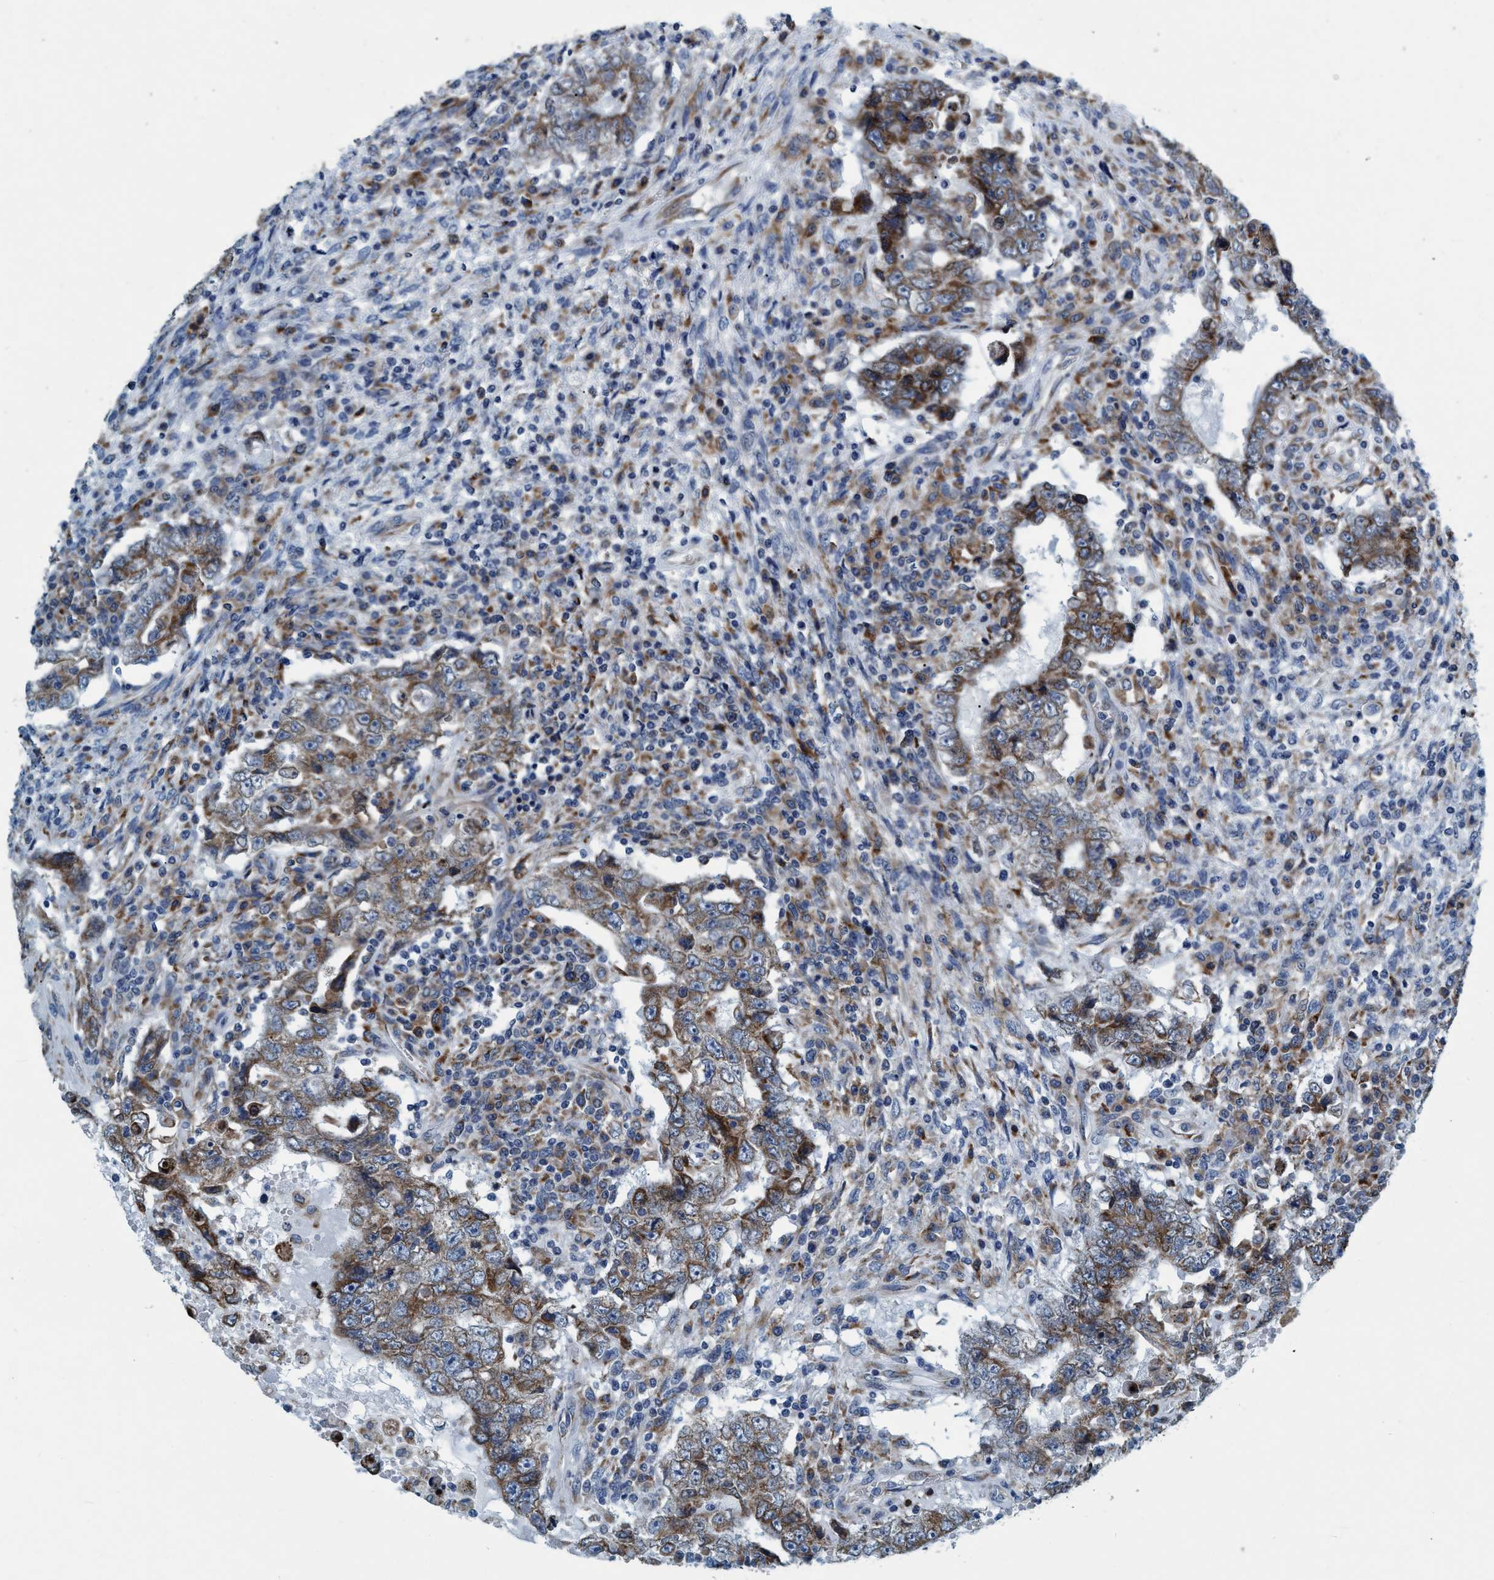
{"staining": {"intensity": "moderate", "quantity": ">75%", "location": "cytoplasmic/membranous"}, "tissue": "testis cancer", "cell_type": "Tumor cells", "image_type": "cancer", "snomed": [{"axis": "morphology", "description": "Carcinoma, Embryonal, NOS"}, {"axis": "topography", "description": "Testis"}], "caption": "Immunohistochemical staining of testis embryonal carcinoma displays medium levels of moderate cytoplasmic/membranous expression in about >75% of tumor cells. Immunohistochemistry (ihc) stains the protein in brown and the nuclei are stained blue.", "gene": "ARMC9", "patient": {"sex": "male", "age": 26}}